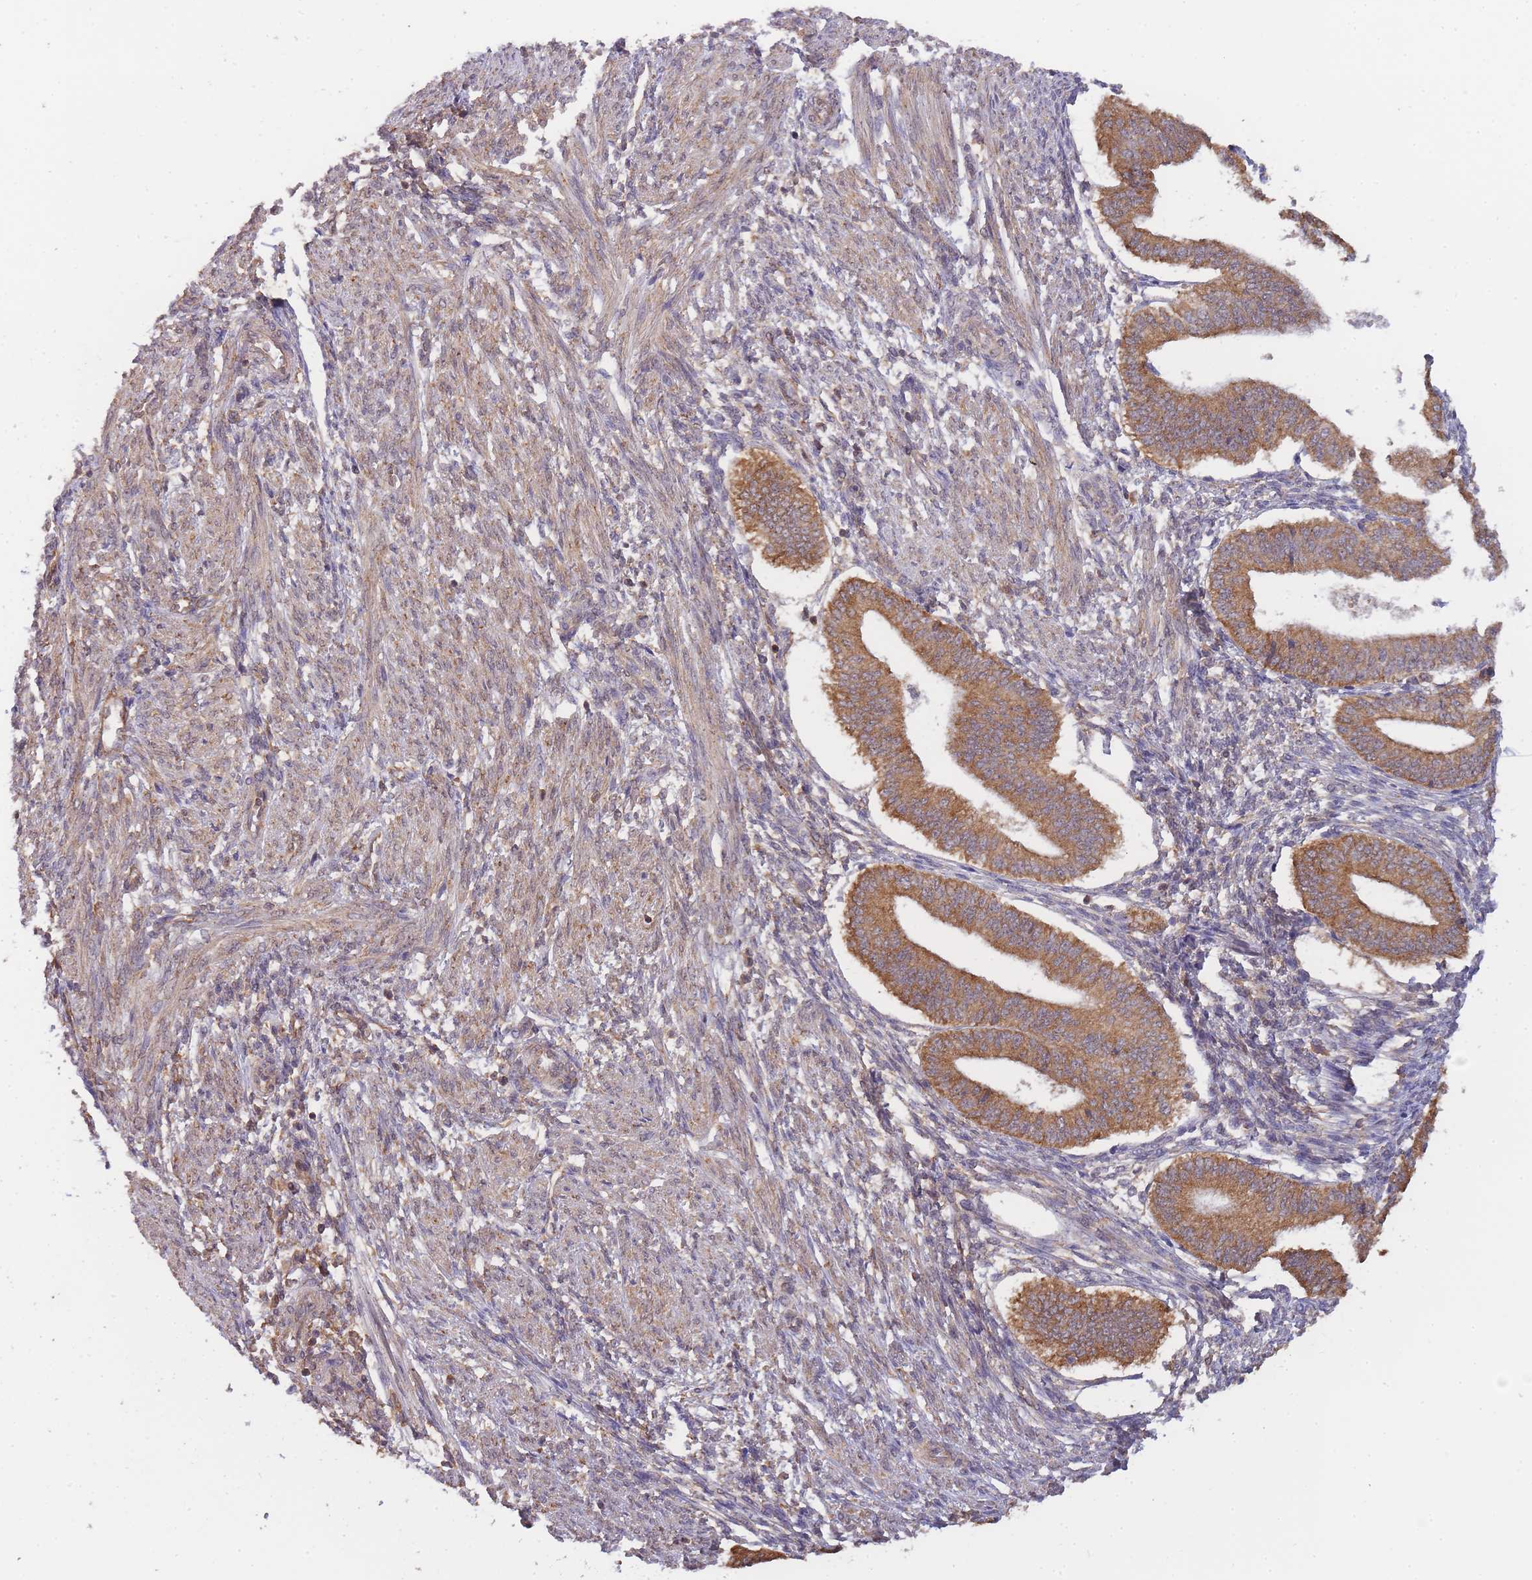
{"staining": {"intensity": "moderate", "quantity": "25%-75%", "location": "cytoplasmic/membranous,nuclear"}, "tissue": "endometrium", "cell_type": "Cells in endometrial stroma", "image_type": "normal", "snomed": [{"axis": "morphology", "description": "Normal tissue, NOS"}, {"axis": "topography", "description": "Endometrium"}], "caption": "DAB (3,3'-diaminobenzidine) immunohistochemical staining of unremarkable endometrium displays moderate cytoplasmic/membranous,nuclear protein expression in approximately 25%-75% of cells in endometrial stroma. The protein is stained brown, and the nuclei are stained in blue (DAB (3,3'-diaminobenzidine) IHC with brightfield microscopy, high magnification).", "gene": "PIP4P1", "patient": {"sex": "female", "age": 34}}